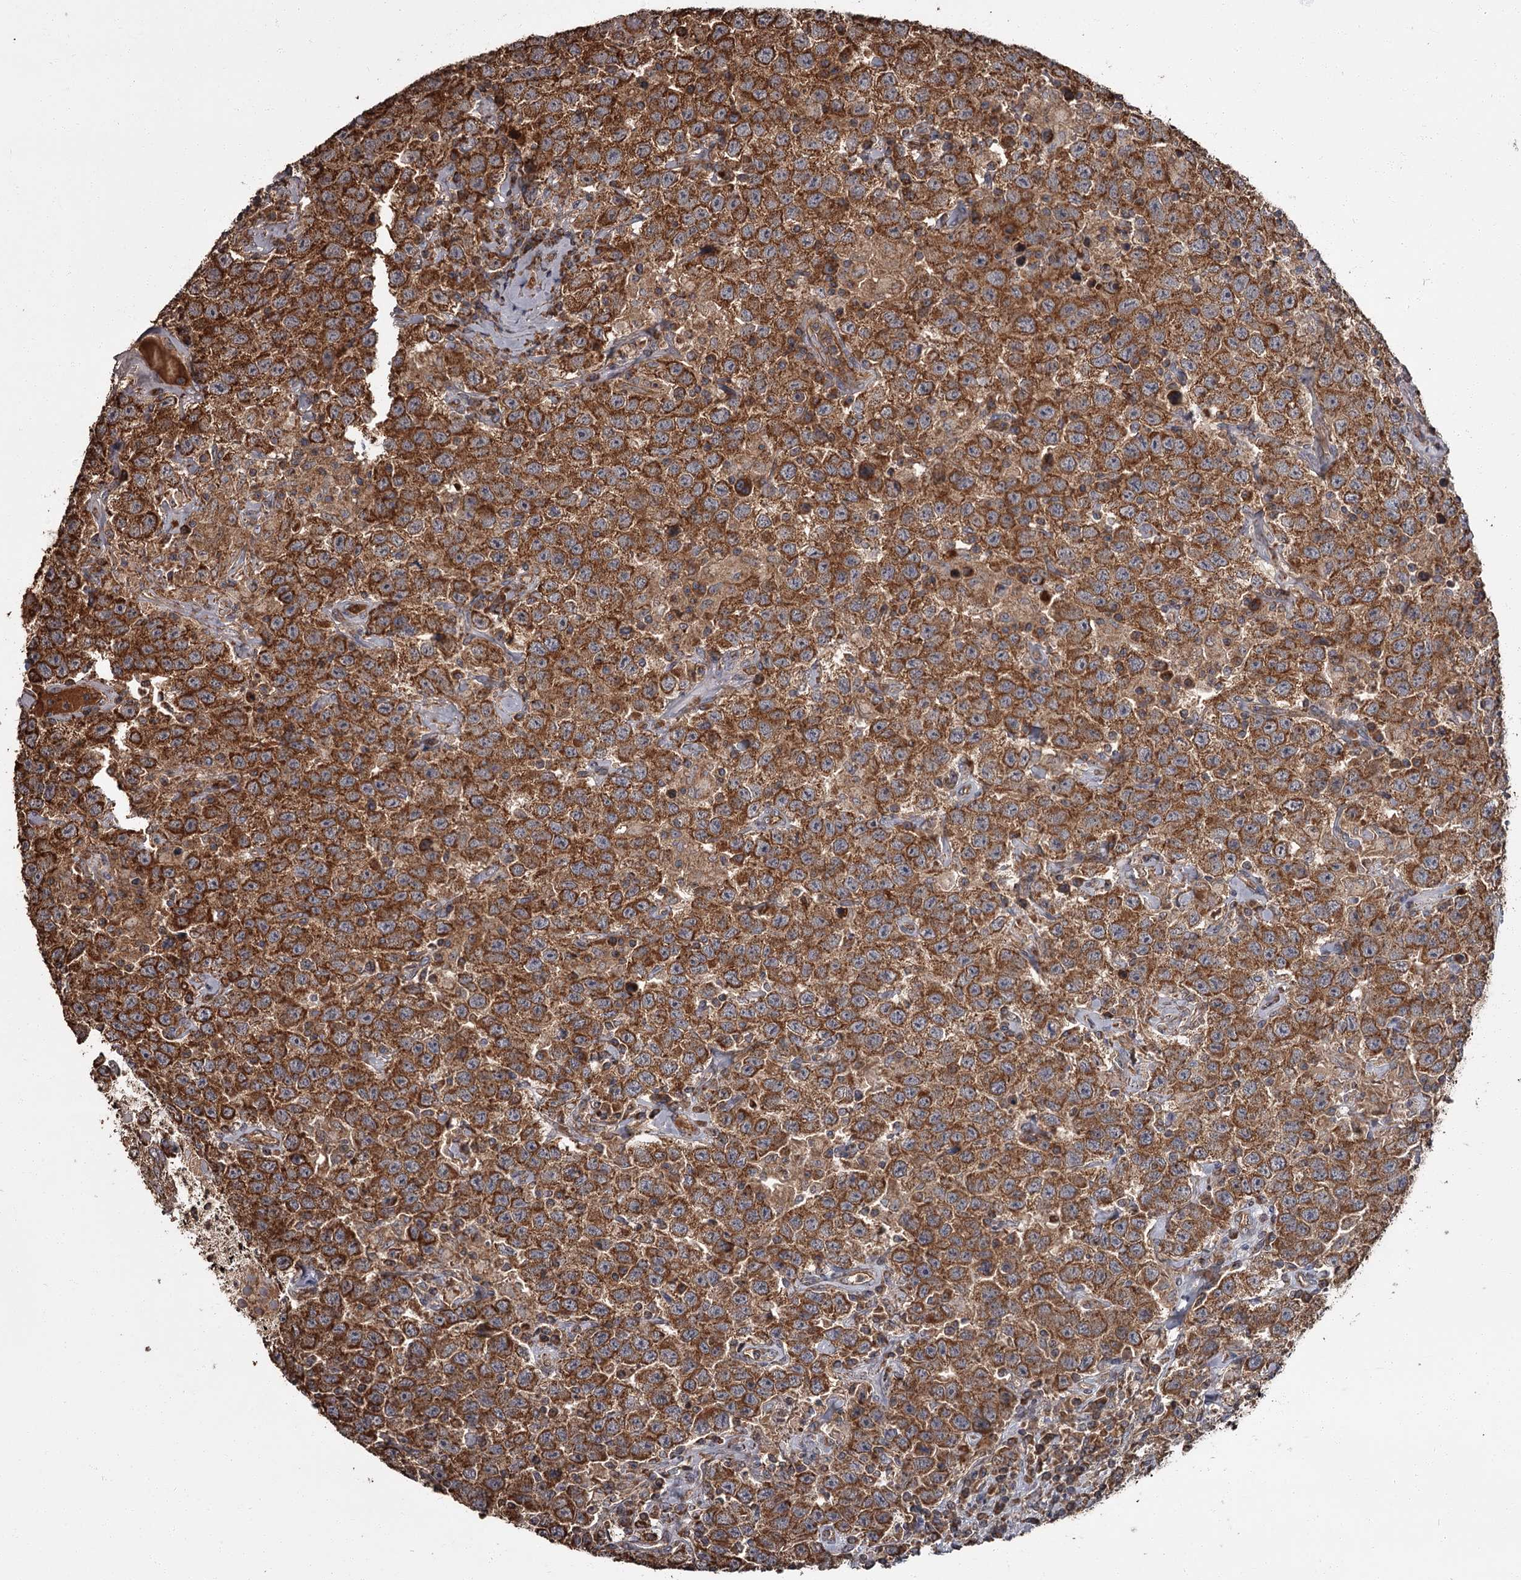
{"staining": {"intensity": "strong", "quantity": ">75%", "location": "cytoplasmic/membranous"}, "tissue": "testis cancer", "cell_type": "Tumor cells", "image_type": "cancer", "snomed": [{"axis": "morphology", "description": "Seminoma, NOS"}, {"axis": "topography", "description": "Testis"}], "caption": "Seminoma (testis) stained with a brown dye shows strong cytoplasmic/membranous positive positivity in approximately >75% of tumor cells.", "gene": "THAP9", "patient": {"sex": "male", "age": 41}}